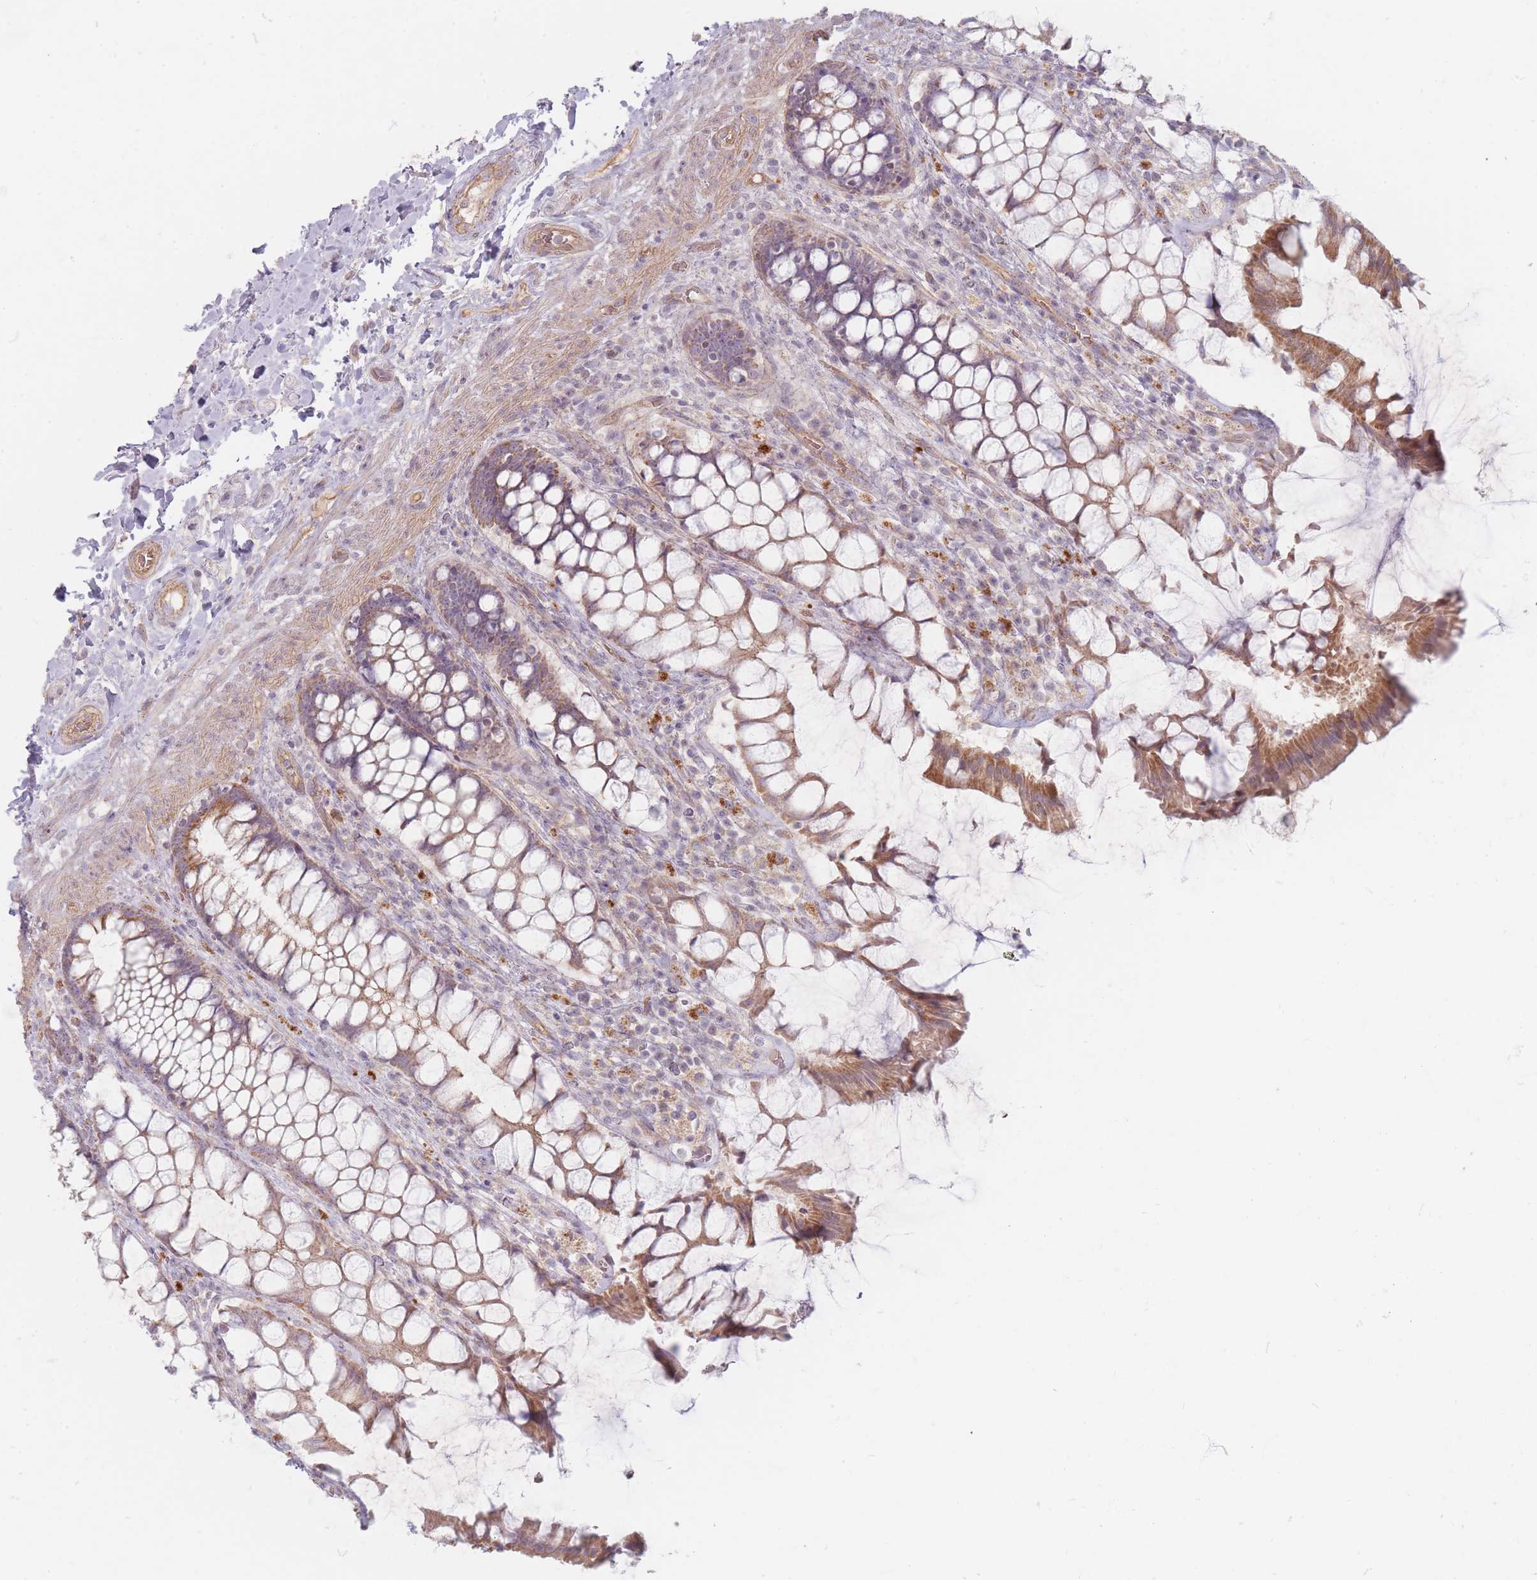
{"staining": {"intensity": "moderate", "quantity": ">75%", "location": "cytoplasmic/membranous"}, "tissue": "rectum", "cell_type": "Glandular cells", "image_type": "normal", "snomed": [{"axis": "morphology", "description": "Normal tissue, NOS"}, {"axis": "topography", "description": "Rectum"}], "caption": "A high-resolution micrograph shows immunohistochemistry staining of normal rectum, which exhibits moderate cytoplasmic/membranous expression in about >75% of glandular cells.", "gene": "CHCHD7", "patient": {"sex": "female", "age": 58}}